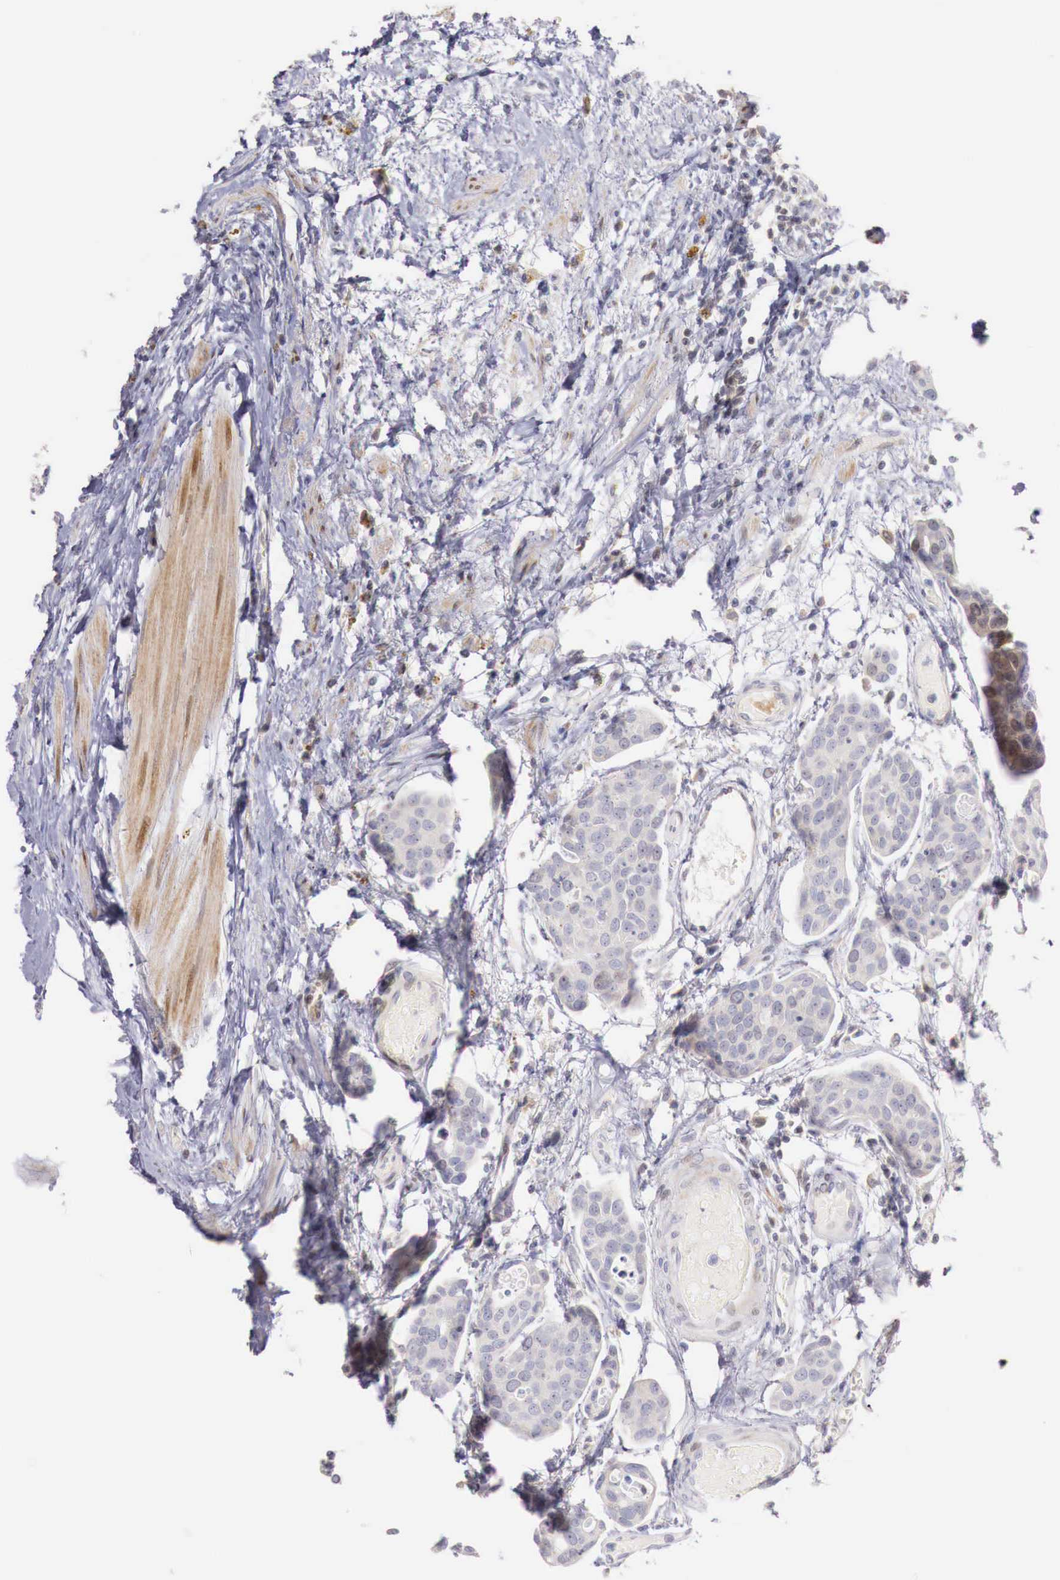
{"staining": {"intensity": "negative", "quantity": "none", "location": "none"}, "tissue": "urothelial cancer", "cell_type": "Tumor cells", "image_type": "cancer", "snomed": [{"axis": "morphology", "description": "Urothelial carcinoma, High grade"}, {"axis": "topography", "description": "Urinary bladder"}], "caption": "Immunohistochemistry (IHC) micrograph of human urothelial carcinoma (high-grade) stained for a protein (brown), which displays no expression in tumor cells.", "gene": "CLCN5", "patient": {"sex": "male", "age": 78}}